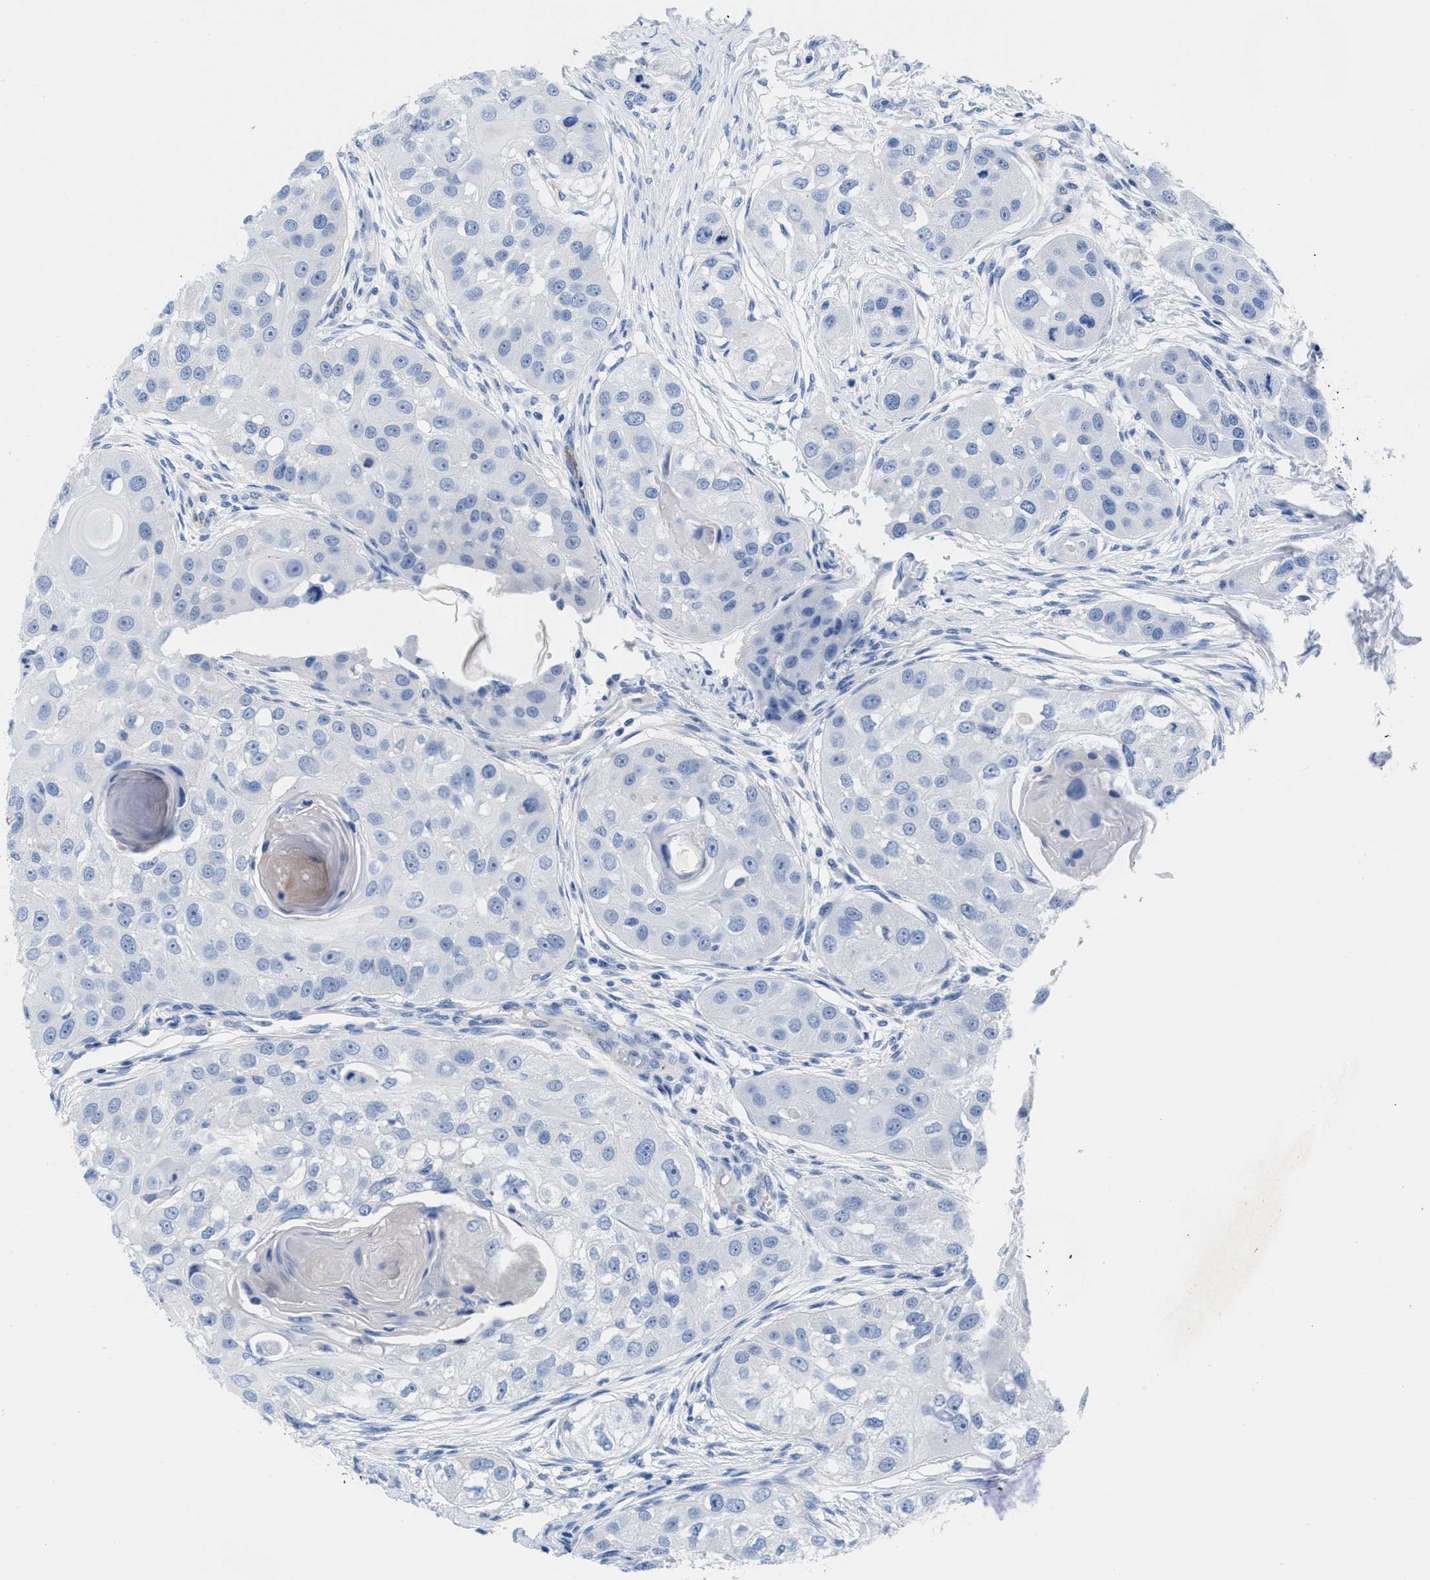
{"staining": {"intensity": "negative", "quantity": "none", "location": "none"}, "tissue": "head and neck cancer", "cell_type": "Tumor cells", "image_type": "cancer", "snomed": [{"axis": "morphology", "description": "Normal tissue, NOS"}, {"axis": "morphology", "description": "Squamous cell carcinoma, NOS"}, {"axis": "topography", "description": "Skeletal muscle"}, {"axis": "topography", "description": "Head-Neck"}], "caption": "This micrograph is of squamous cell carcinoma (head and neck) stained with immunohistochemistry (IHC) to label a protein in brown with the nuclei are counter-stained blue. There is no staining in tumor cells.", "gene": "SLFN13", "patient": {"sex": "male", "age": 51}}